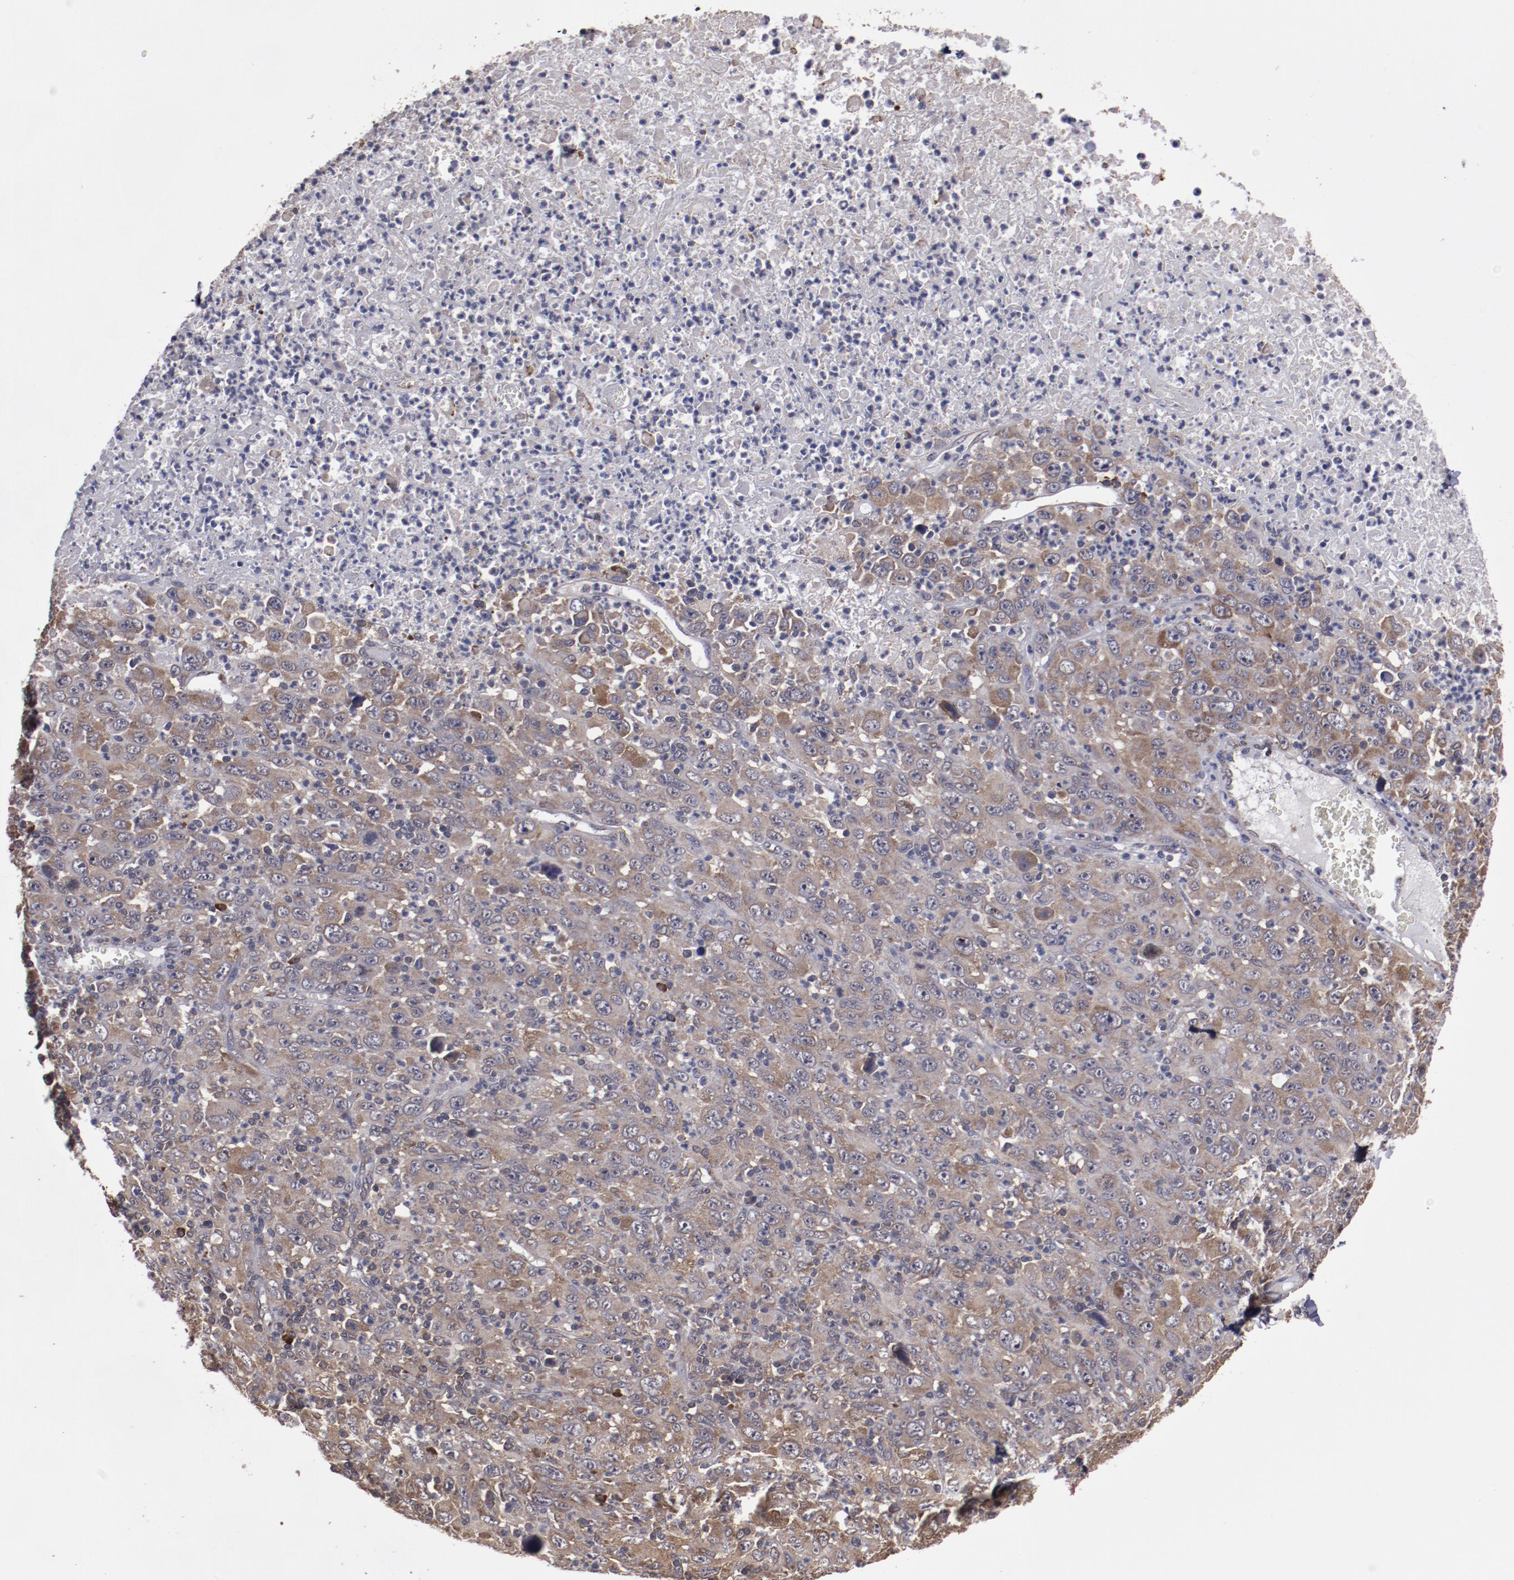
{"staining": {"intensity": "strong", "quantity": ">75%", "location": "cytoplasmic/membranous"}, "tissue": "melanoma", "cell_type": "Tumor cells", "image_type": "cancer", "snomed": [{"axis": "morphology", "description": "Malignant melanoma, Metastatic site"}, {"axis": "topography", "description": "Skin"}], "caption": "Immunohistochemical staining of human melanoma shows strong cytoplasmic/membranous protein staining in about >75% of tumor cells.", "gene": "RPS4Y1", "patient": {"sex": "female", "age": 56}}